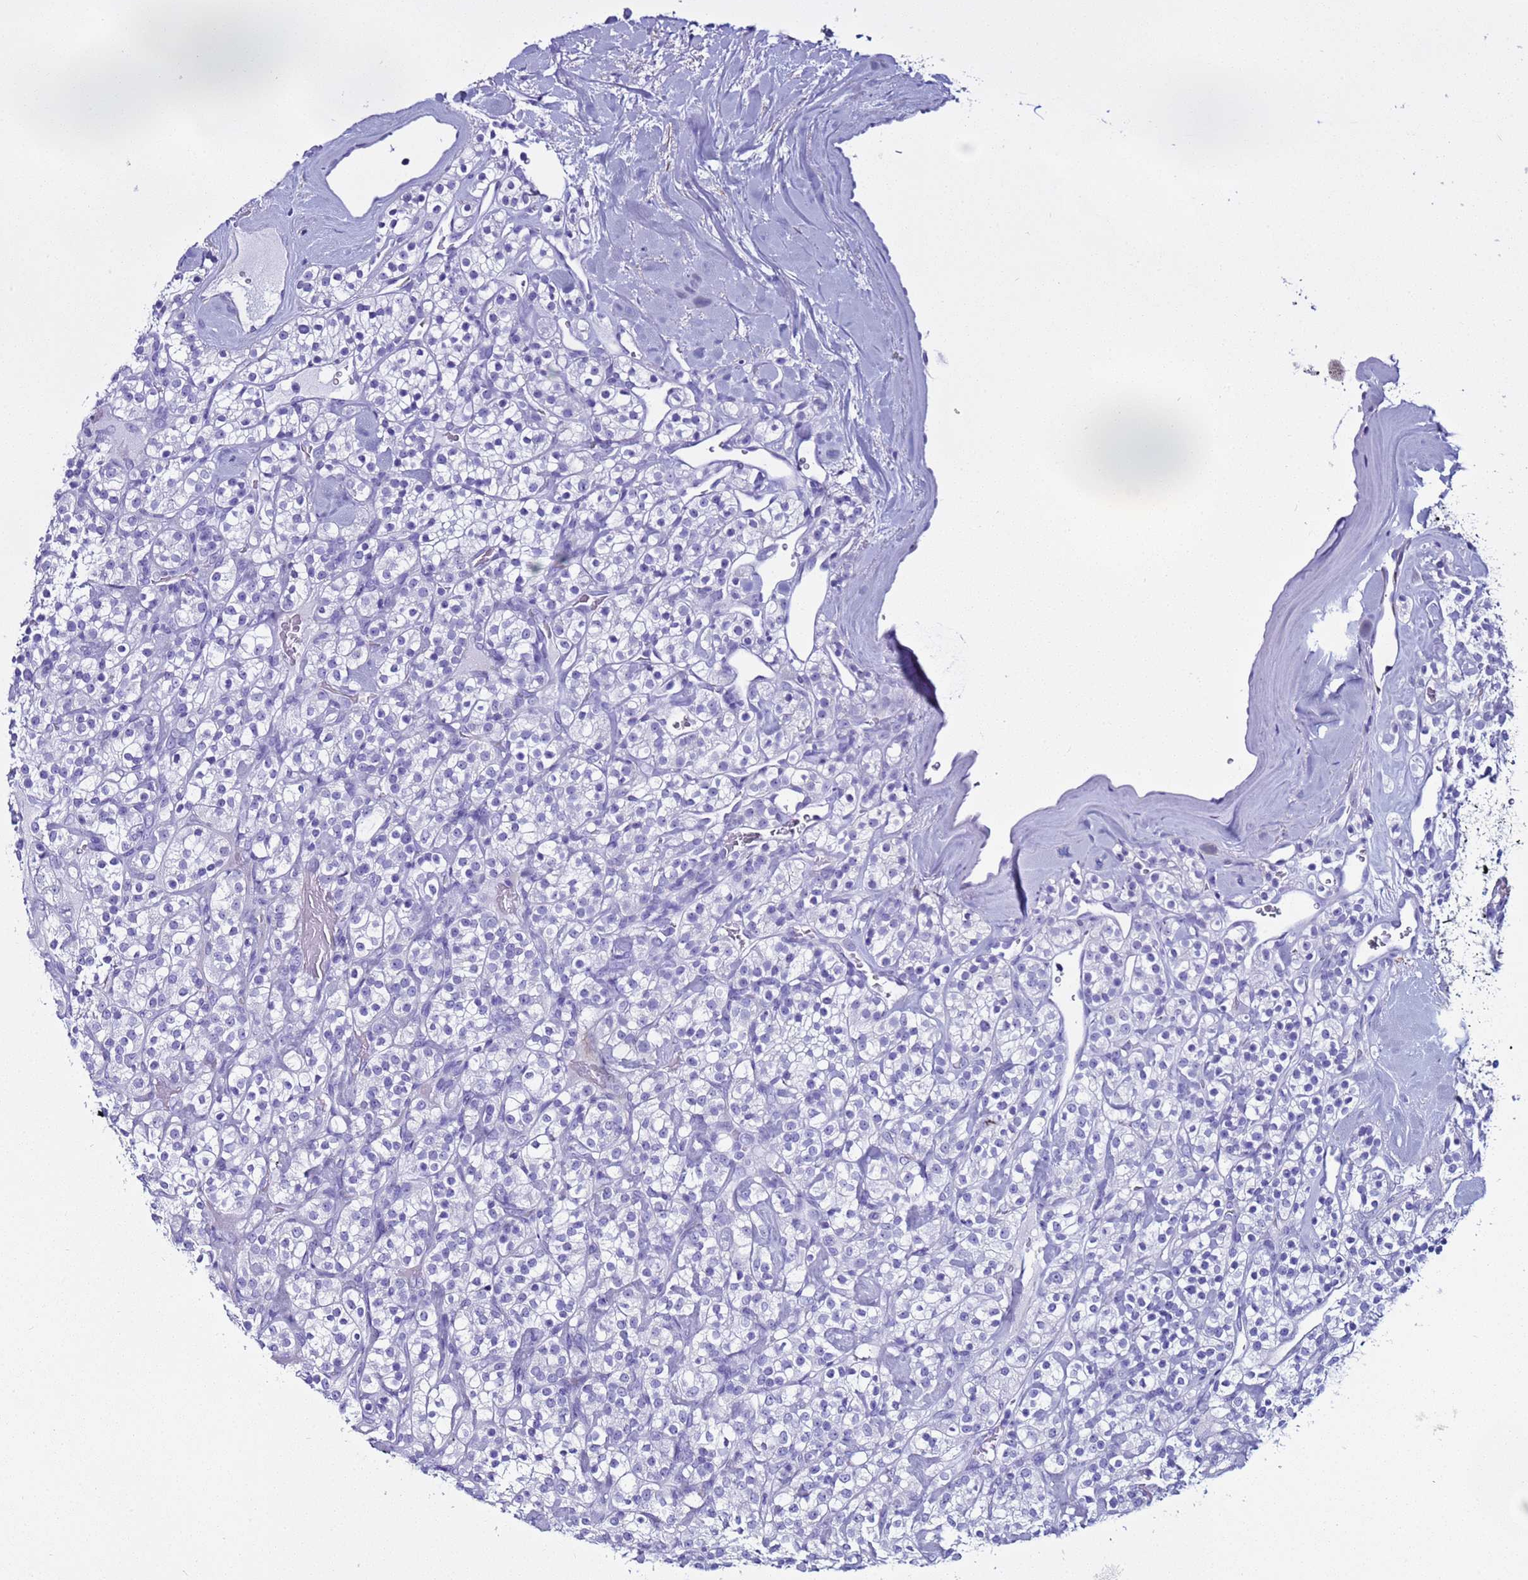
{"staining": {"intensity": "negative", "quantity": "none", "location": "none"}, "tissue": "renal cancer", "cell_type": "Tumor cells", "image_type": "cancer", "snomed": [{"axis": "morphology", "description": "Adenocarcinoma, NOS"}, {"axis": "topography", "description": "Kidney"}], "caption": "Tumor cells show no significant positivity in renal cancer (adenocarcinoma).", "gene": "LCMT1", "patient": {"sex": "male", "age": 77}}